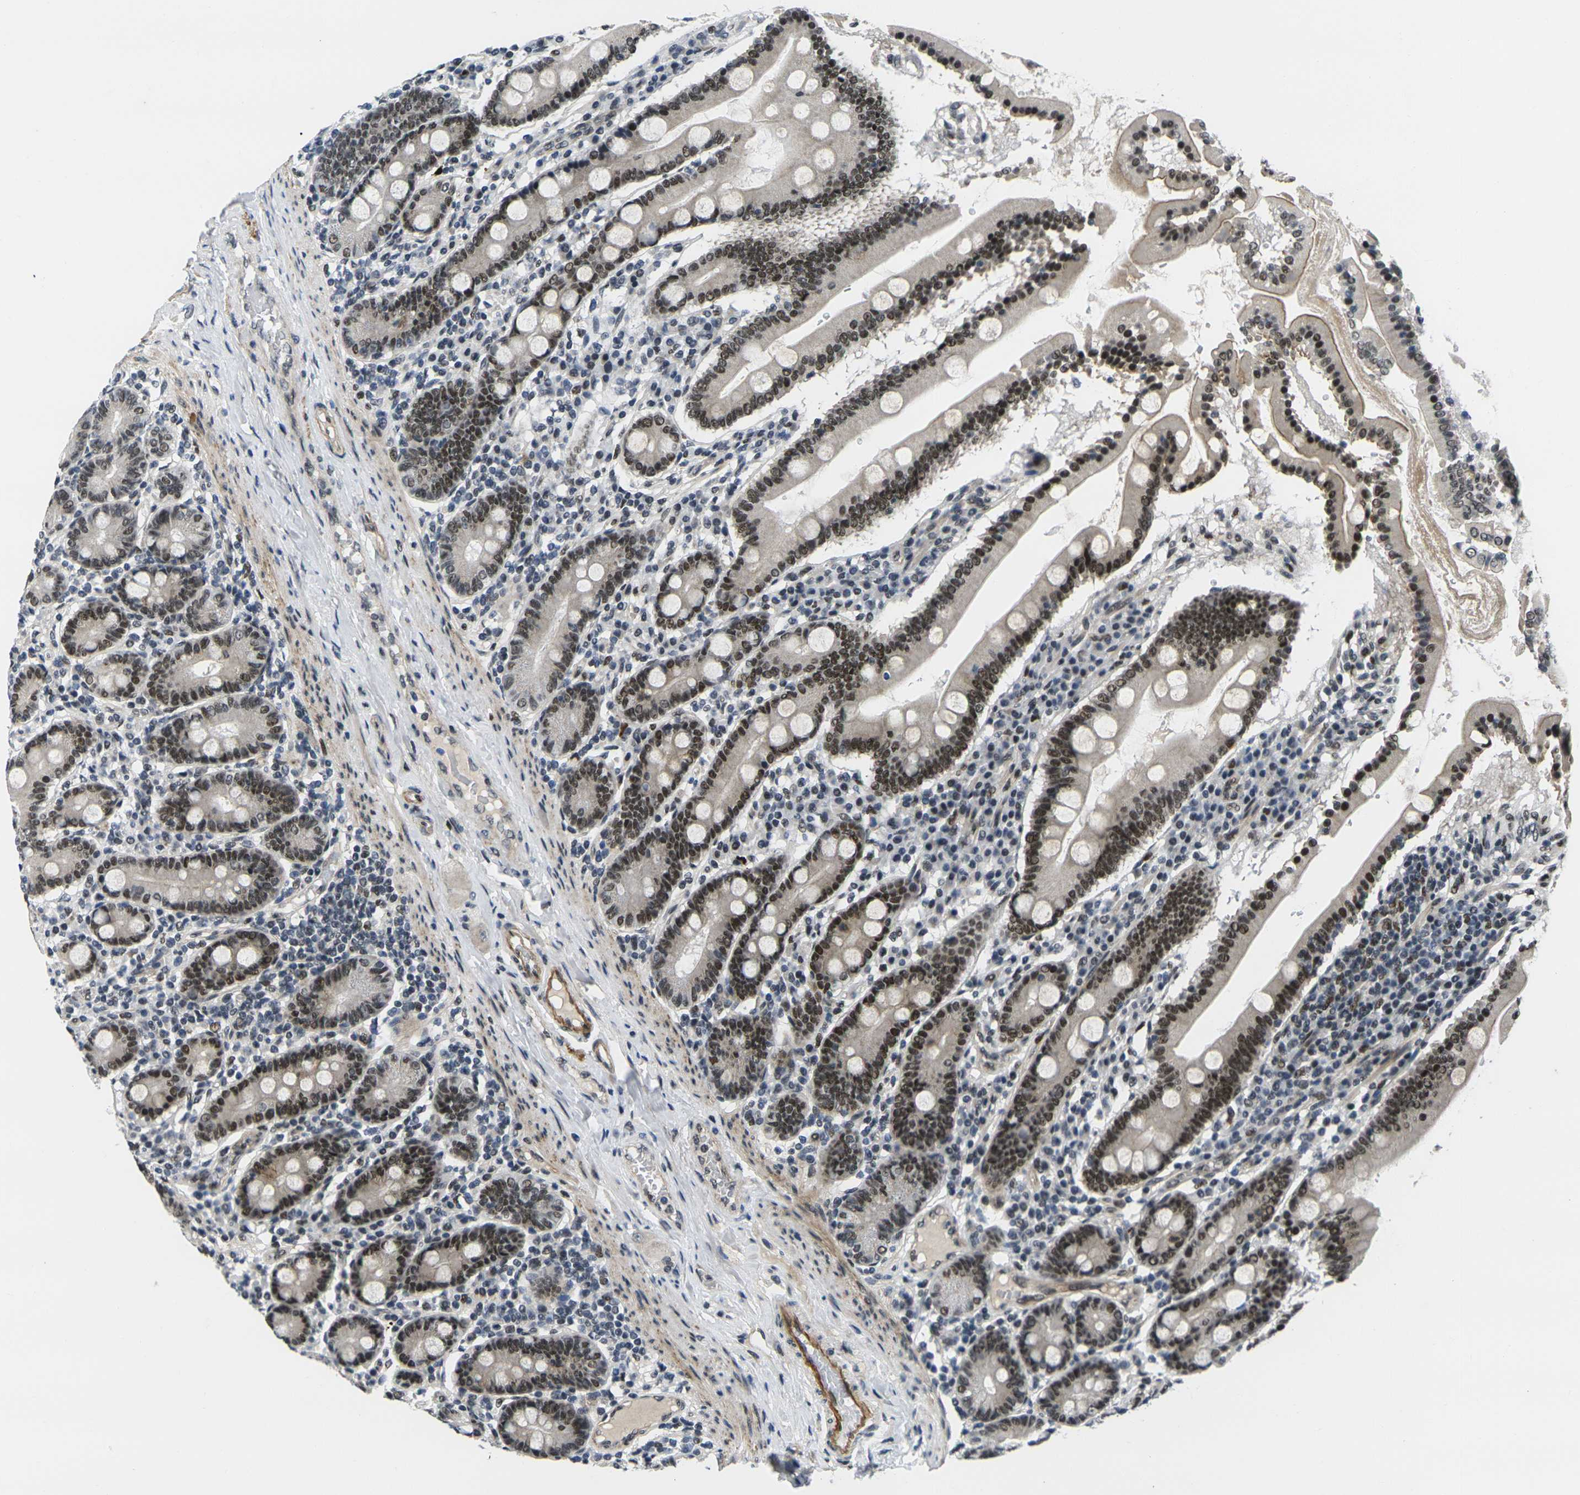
{"staining": {"intensity": "strong", "quantity": ">75%", "location": "nuclear"}, "tissue": "duodenum", "cell_type": "Glandular cells", "image_type": "normal", "snomed": [{"axis": "morphology", "description": "Normal tissue, NOS"}, {"axis": "topography", "description": "Duodenum"}], "caption": "DAB (3,3'-diaminobenzidine) immunohistochemical staining of benign duodenum reveals strong nuclear protein staining in approximately >75% of glandular cells.", "gene": "RBM7", "patient": {"sex": "male", "age": 50}}